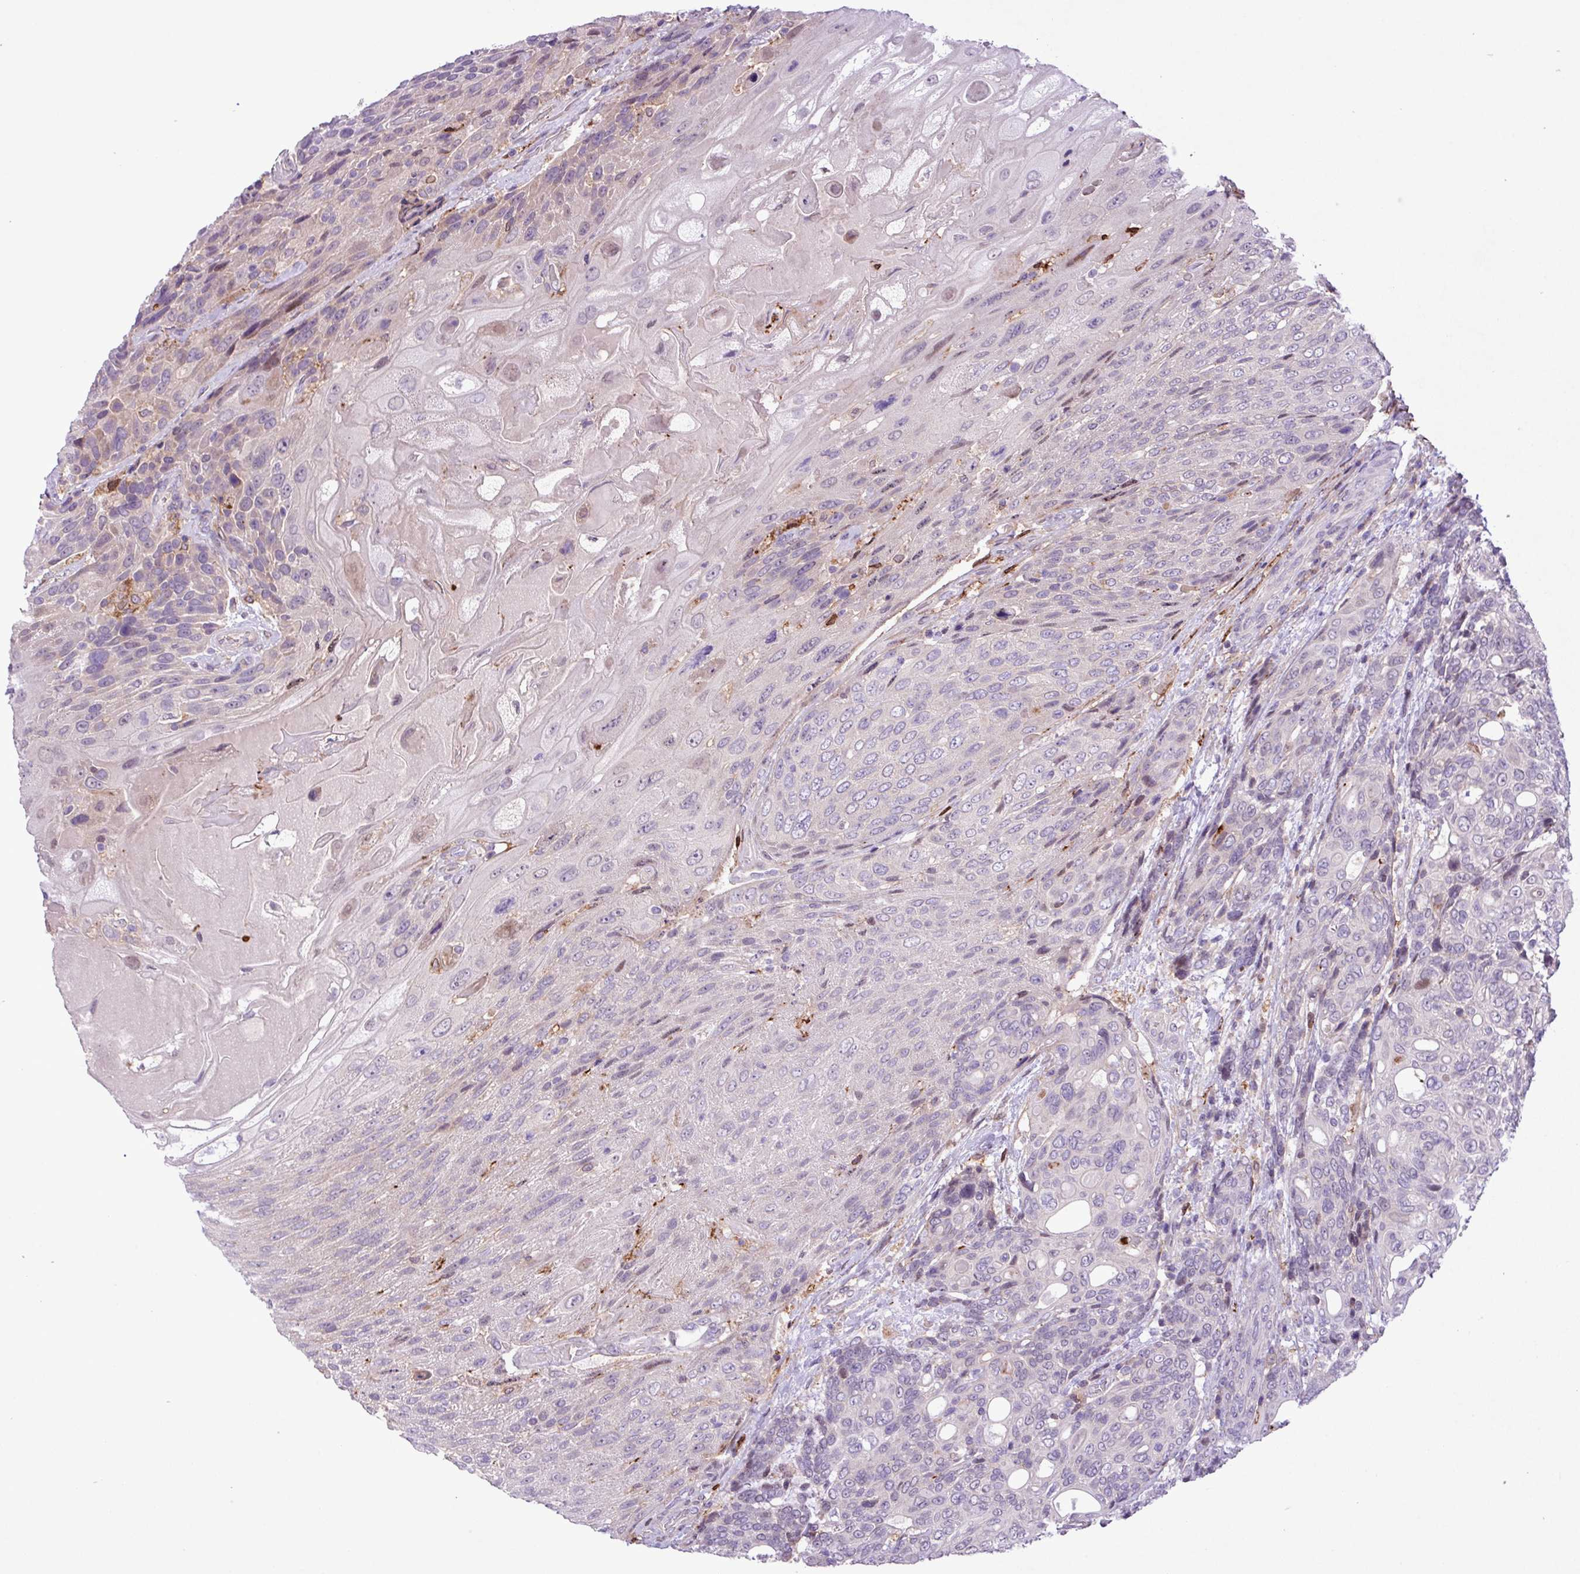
{"staining": {"intensity": "negative", "quantity": "none", "location": "none"}, "tissue": "urothelial cancer", "cell_type": "Tumor cells", "image_type": "cancer", "snomed": [{"axis": "morphology", "description": "Urothelial carcinoma, High grade"}, {"axis": "topography", "description": "Urinary bladder"}], "caption": "Tumor cells are negative for brown protein staining in urothelial cancer.", "gene": "RPP25L", "patient": {"sex": "female", "age": 70}}